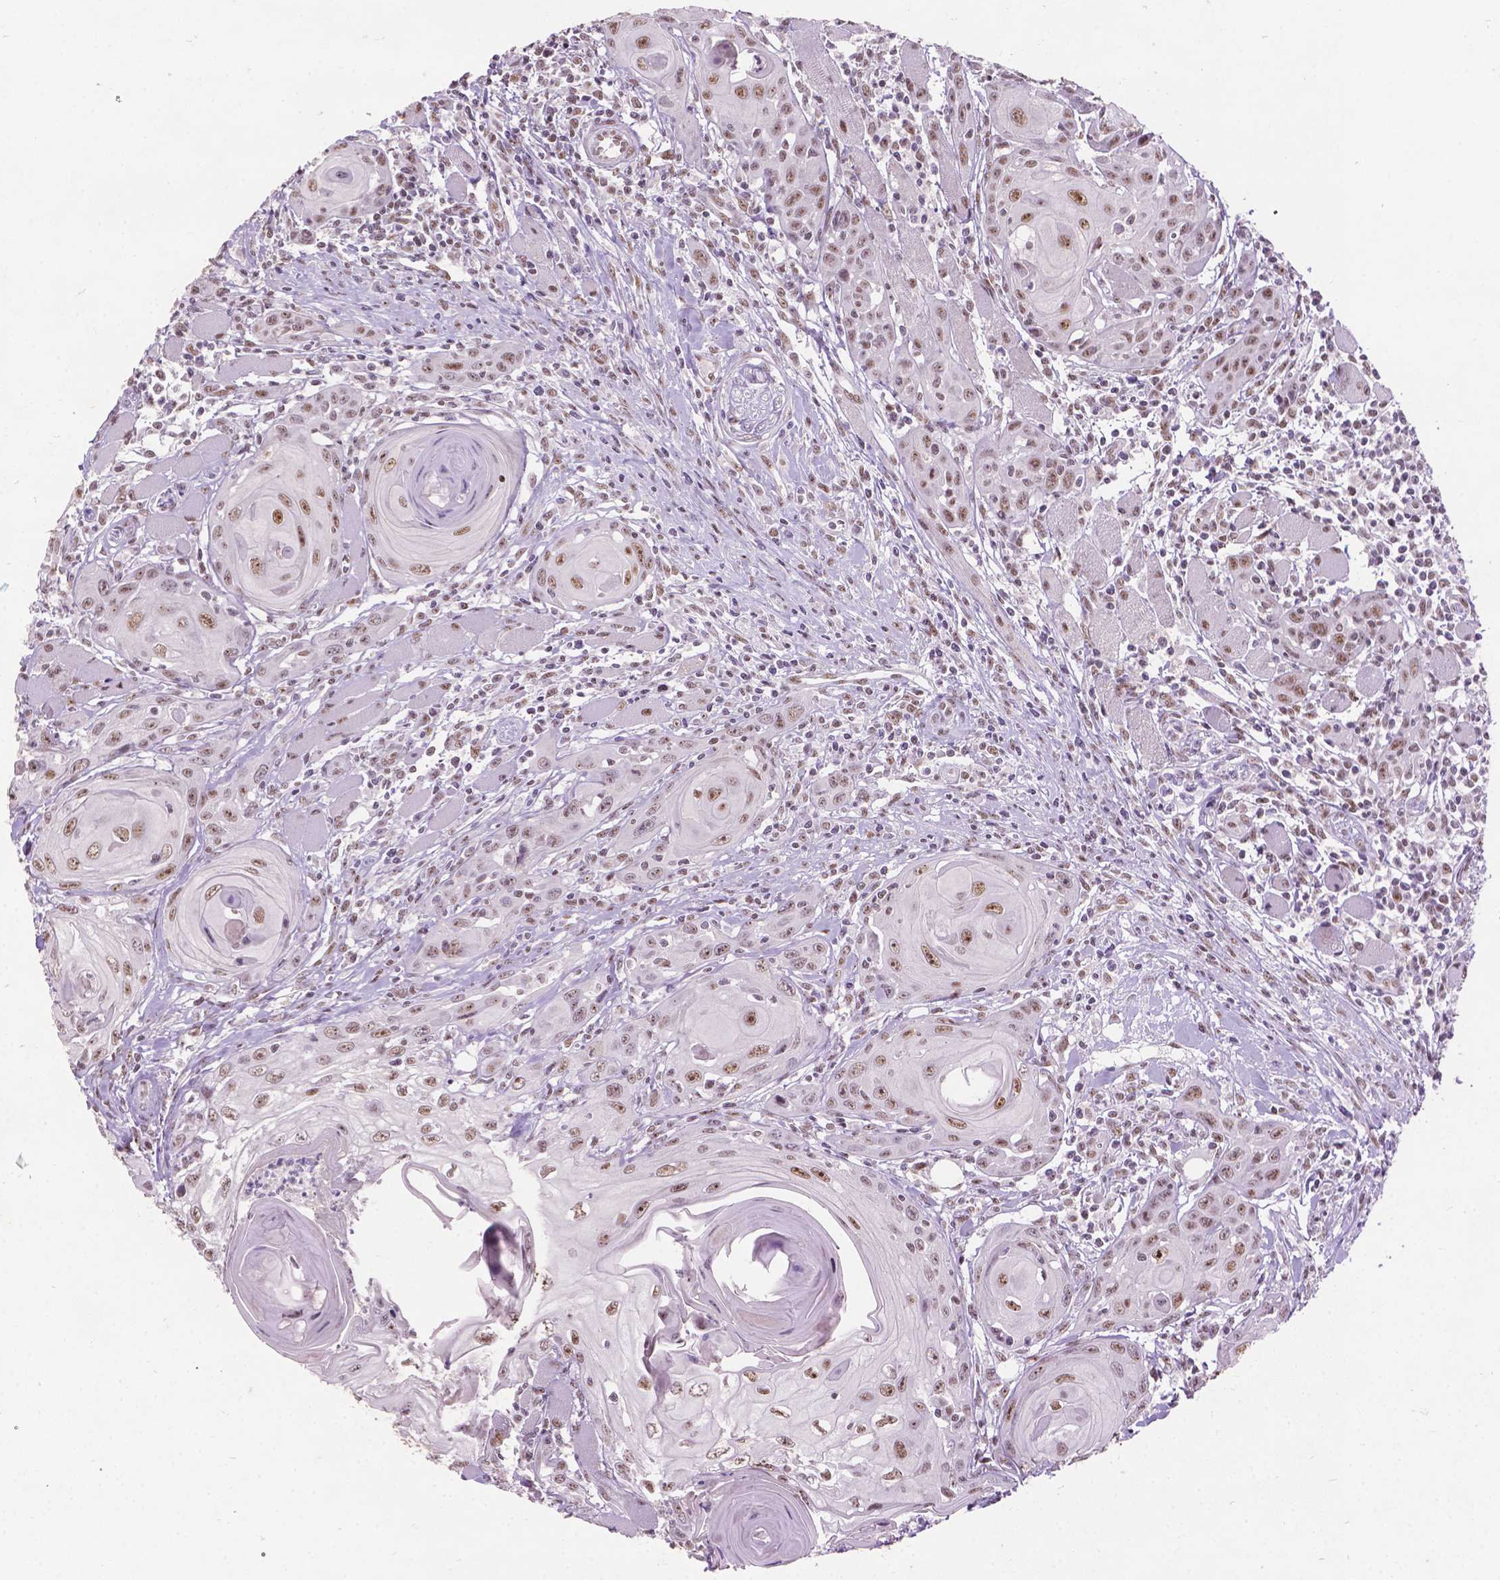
{"staining": {"intensity": "weak", "quantity": ">75%", "location": "nuclear"}, "tissue": "head and neck cancer", "cell_type": "Tumor cells", "image_type": "cancer", "snomed": [{"axis": "morphology", "description": "Squamous cell carcinoma, NOS"}, {"axis": "topography", "description": "Head-Neck"}], "caption": "Immunohistochemistry staining of head and neck cancer (squamous cell carcinoma), which displays low levels of weak nuclear expression in approximately >75% of tumor cells indicating weak nuclear protein positivity. The staining was performed using DAB (3,3'-diaminobenzidine) (brown) for protein detection and nuclei were counterstained in hematoxylin (blue).", "gene": "COIL", "patient": {"sex": "female", "age": 80}}